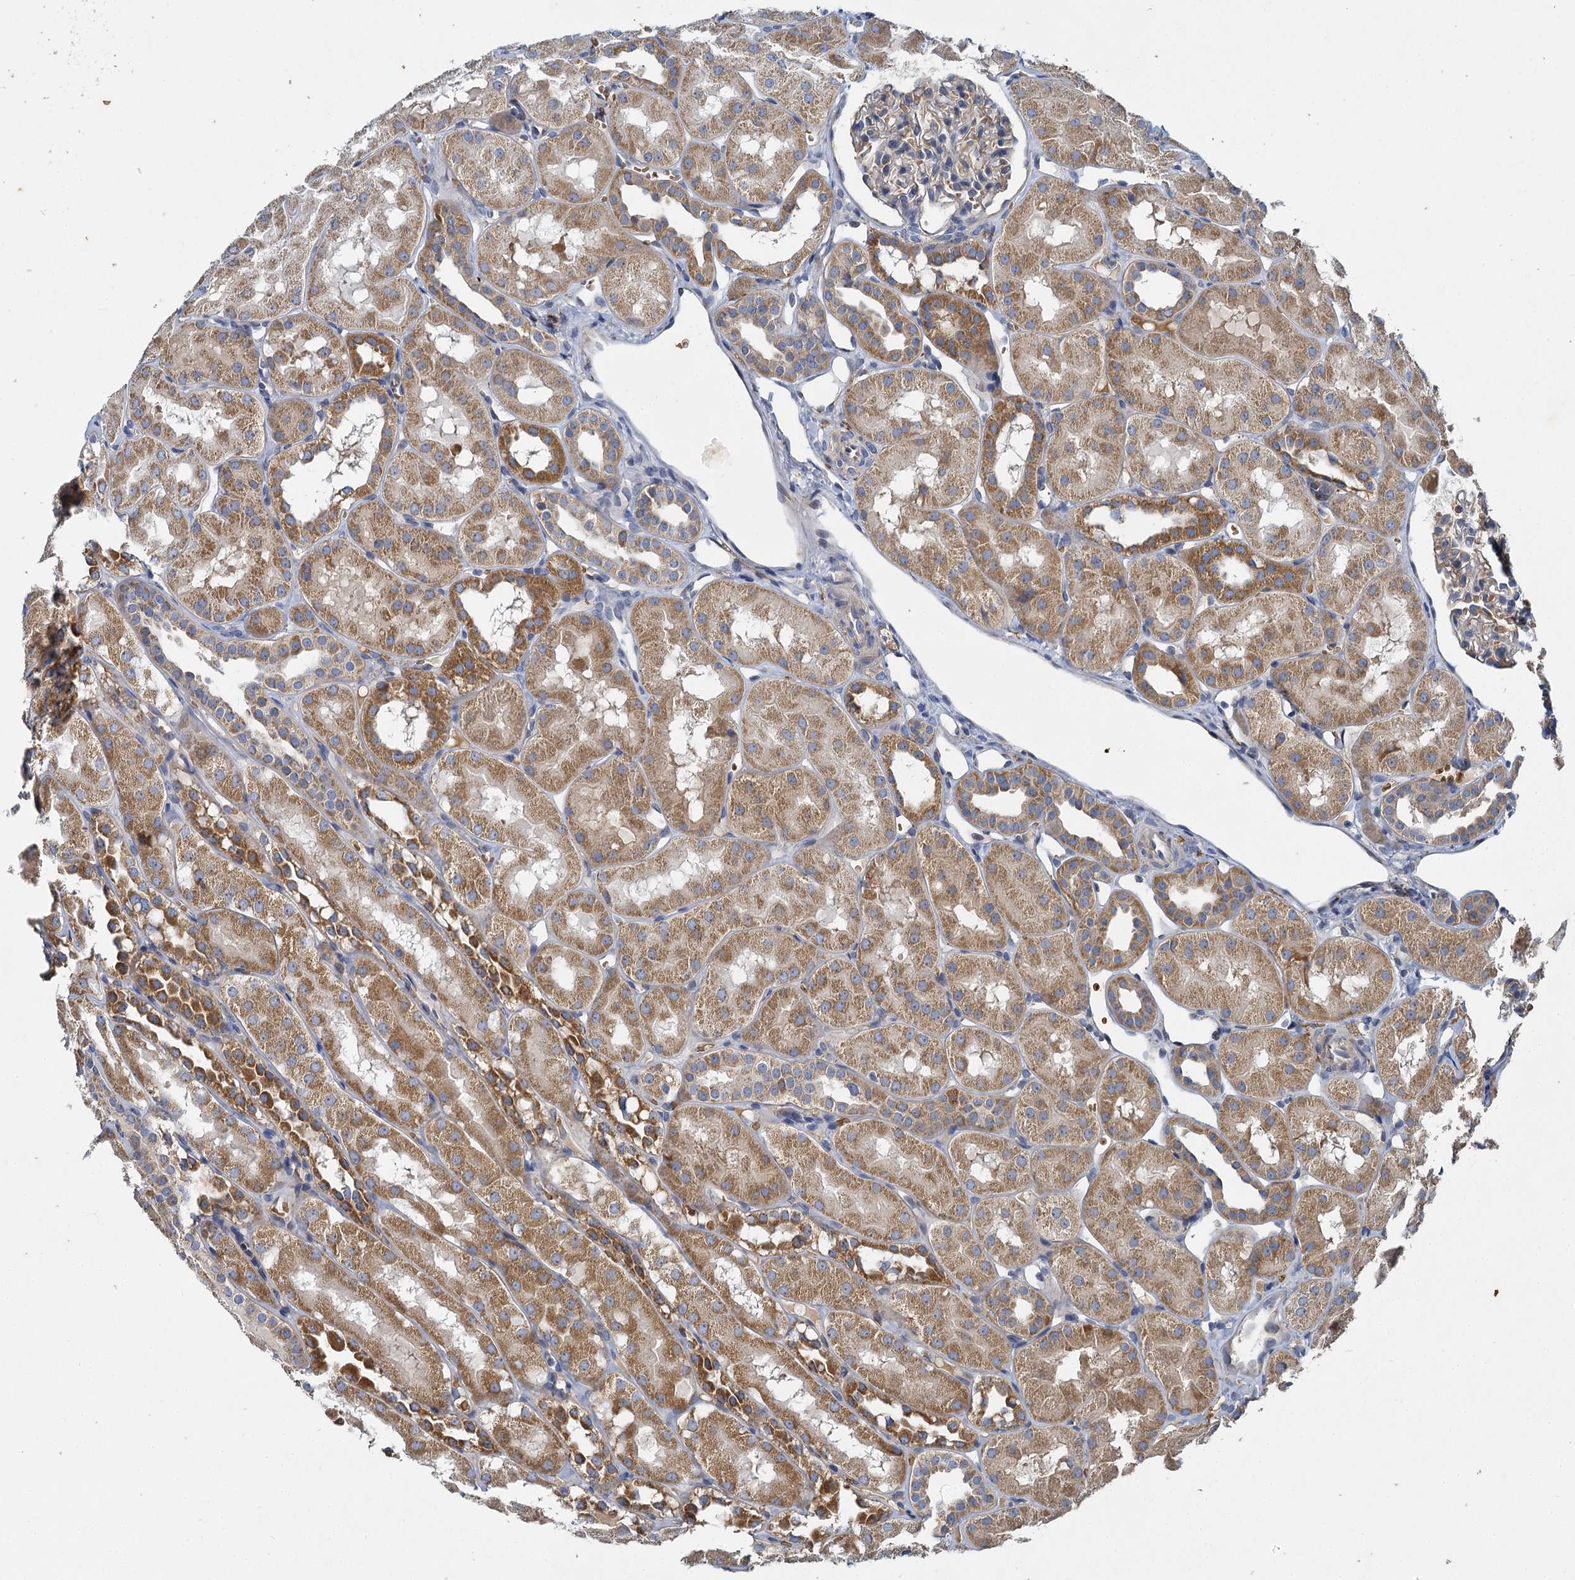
{"staining": {"intensity": "moderate", "quantity": "<25%", "location": "cytoplasmic/membranous"}, "tissue": "kidney", "cell_type": "Cells in glomeruli", "image_type": "normal", "snomed": [{"axis": "morphology", "description": "Normal tissue, NOS"}, {"axis": "topography", "description": "Kidney"}, {"axis": "topography", "description": "Urinary bladder"}], "caption": "Immunohistochemical staining of unremarkable human kidney reveals moderate cytoplasmic/membranous protein positivity in approximately <25% of cells in glomeruli.", "gene": "BCS1L", "patient": {"sex": "male", "age": 16}}